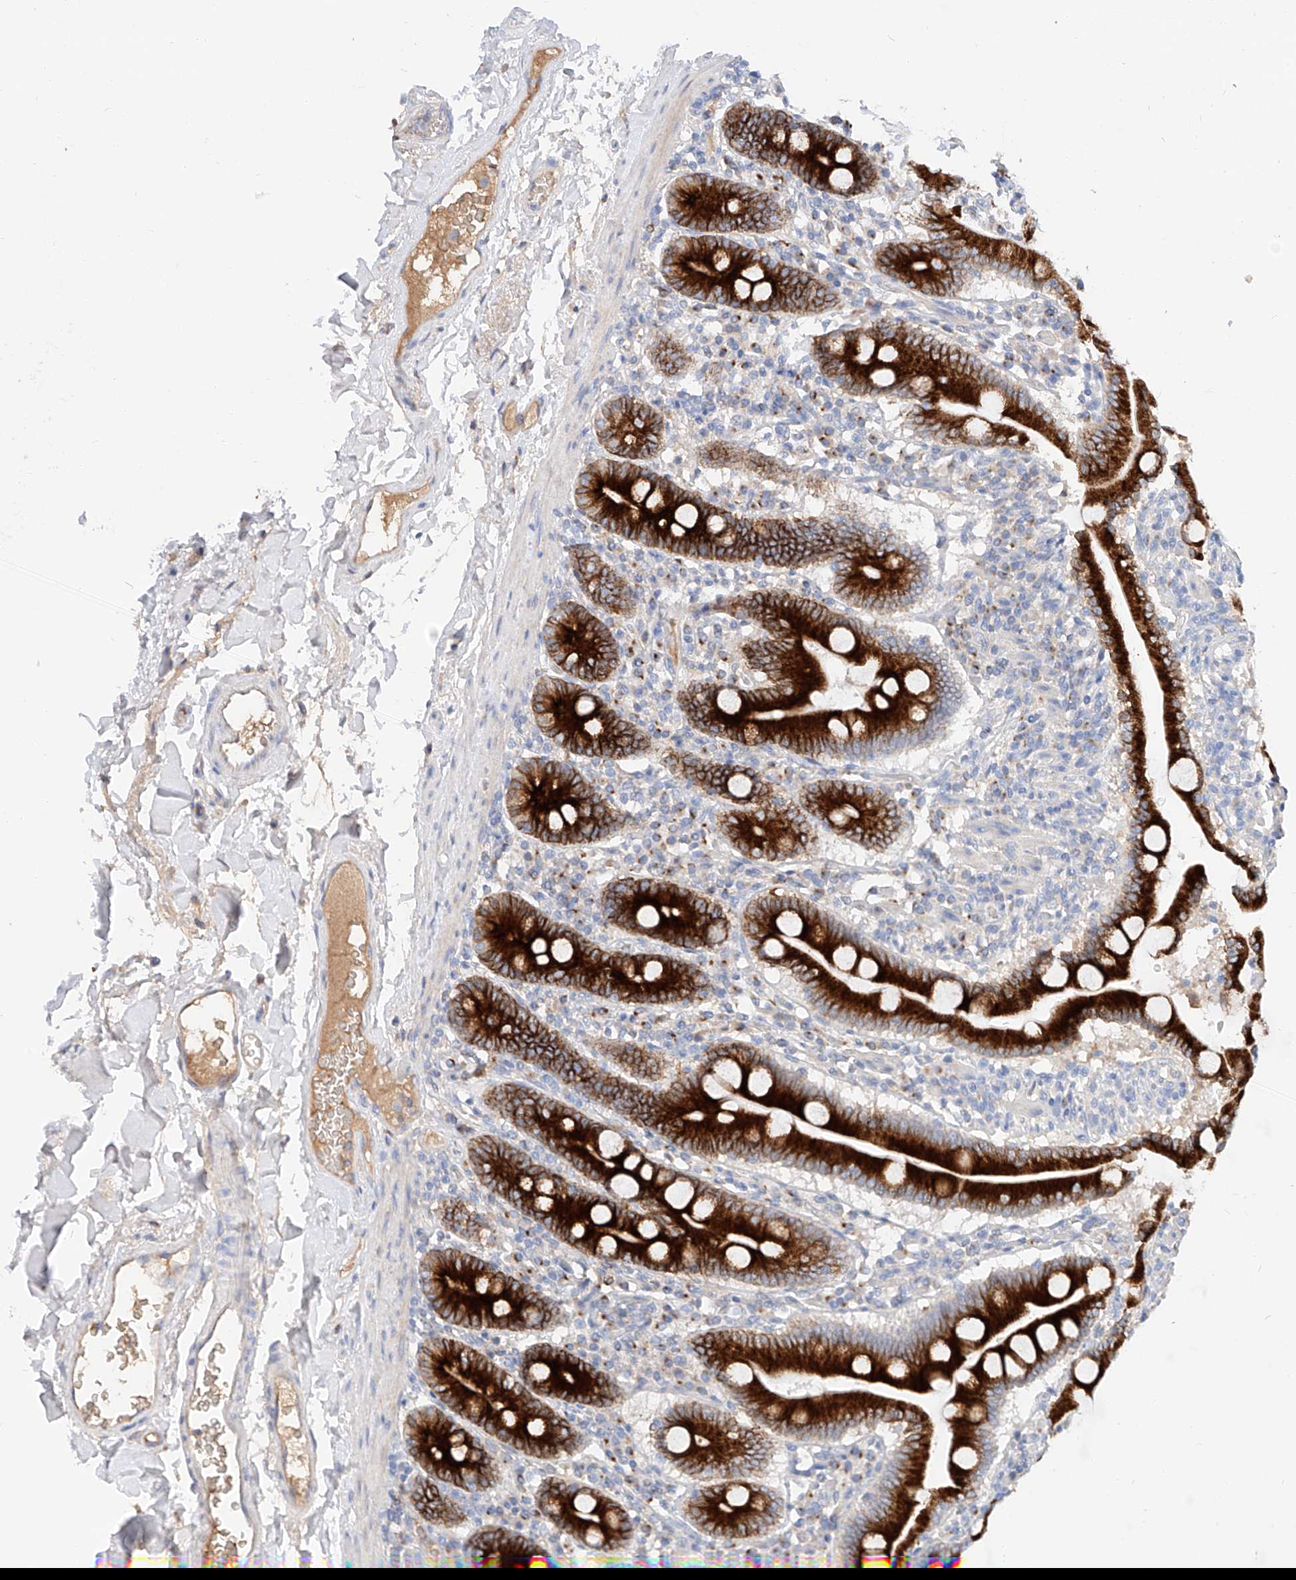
{"staining": {"intensity": "strong", "quantity": ">75%", "location": "cytoplasmic/membranous"}, "tissue": "duodenum", "cell_type": "Glandular cells", "image_type": "normal", "snomed": [{"axis": "morphology", "description": "Normal tissue, NOS"}, {"axis": "topography", "description": "Duodenum"}], "caption": "DAB (3,3'-diaminobenzidine) immunohistochemical staining of benign duodenum demonstrates strong cytoplasmic/membranous protein positivity in about >75% of glandular cells. (DAB IHC, brown staining for protein, blue staining for nuclei).", "gene": "MAP7", "patient": {"sex": "male", "age": 55}}